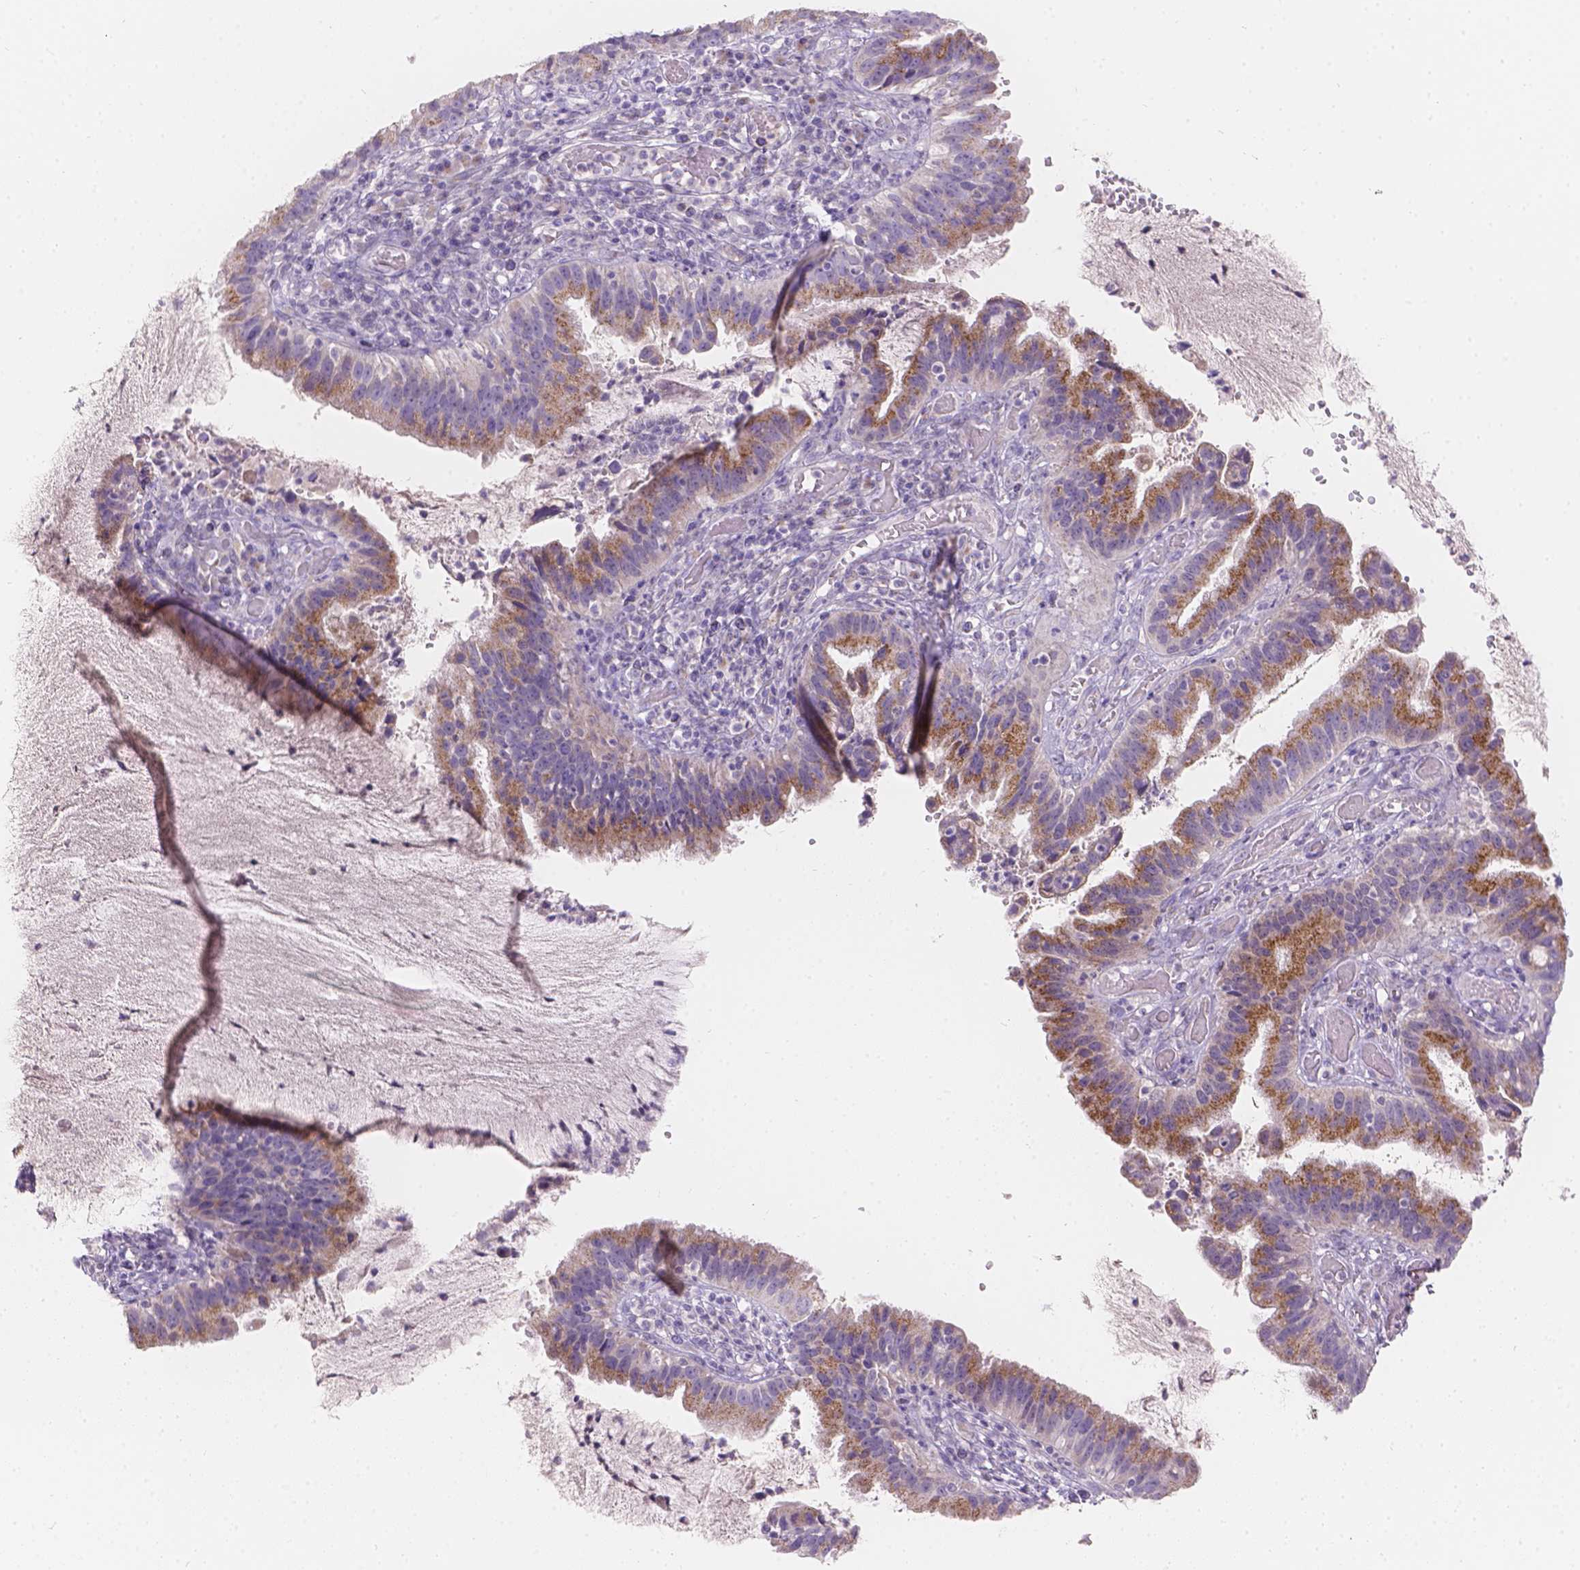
{"staining": {"intensity": "moderate", "quantity": "<25%", "location": "cytoplasmic/membranous"}, "tissue": "cervical cancer", "cell_type": "Tumor cells", "image_type": "cancer", "snomed": [{"axis": "morphology", "description": "Adenocarcinoma, NOS"}, {"axis": "topography", "description": "Cervix"}], "caption": "The photomicrograph exhibits immunohistochemical staining of adenocarcinoma (cervical). There is moderate cytoplasmic/membranous positivity is identified in about <25% of tumor cells.", "gene": "HTN3", "patient": {"sex": "female", "age": 34}}